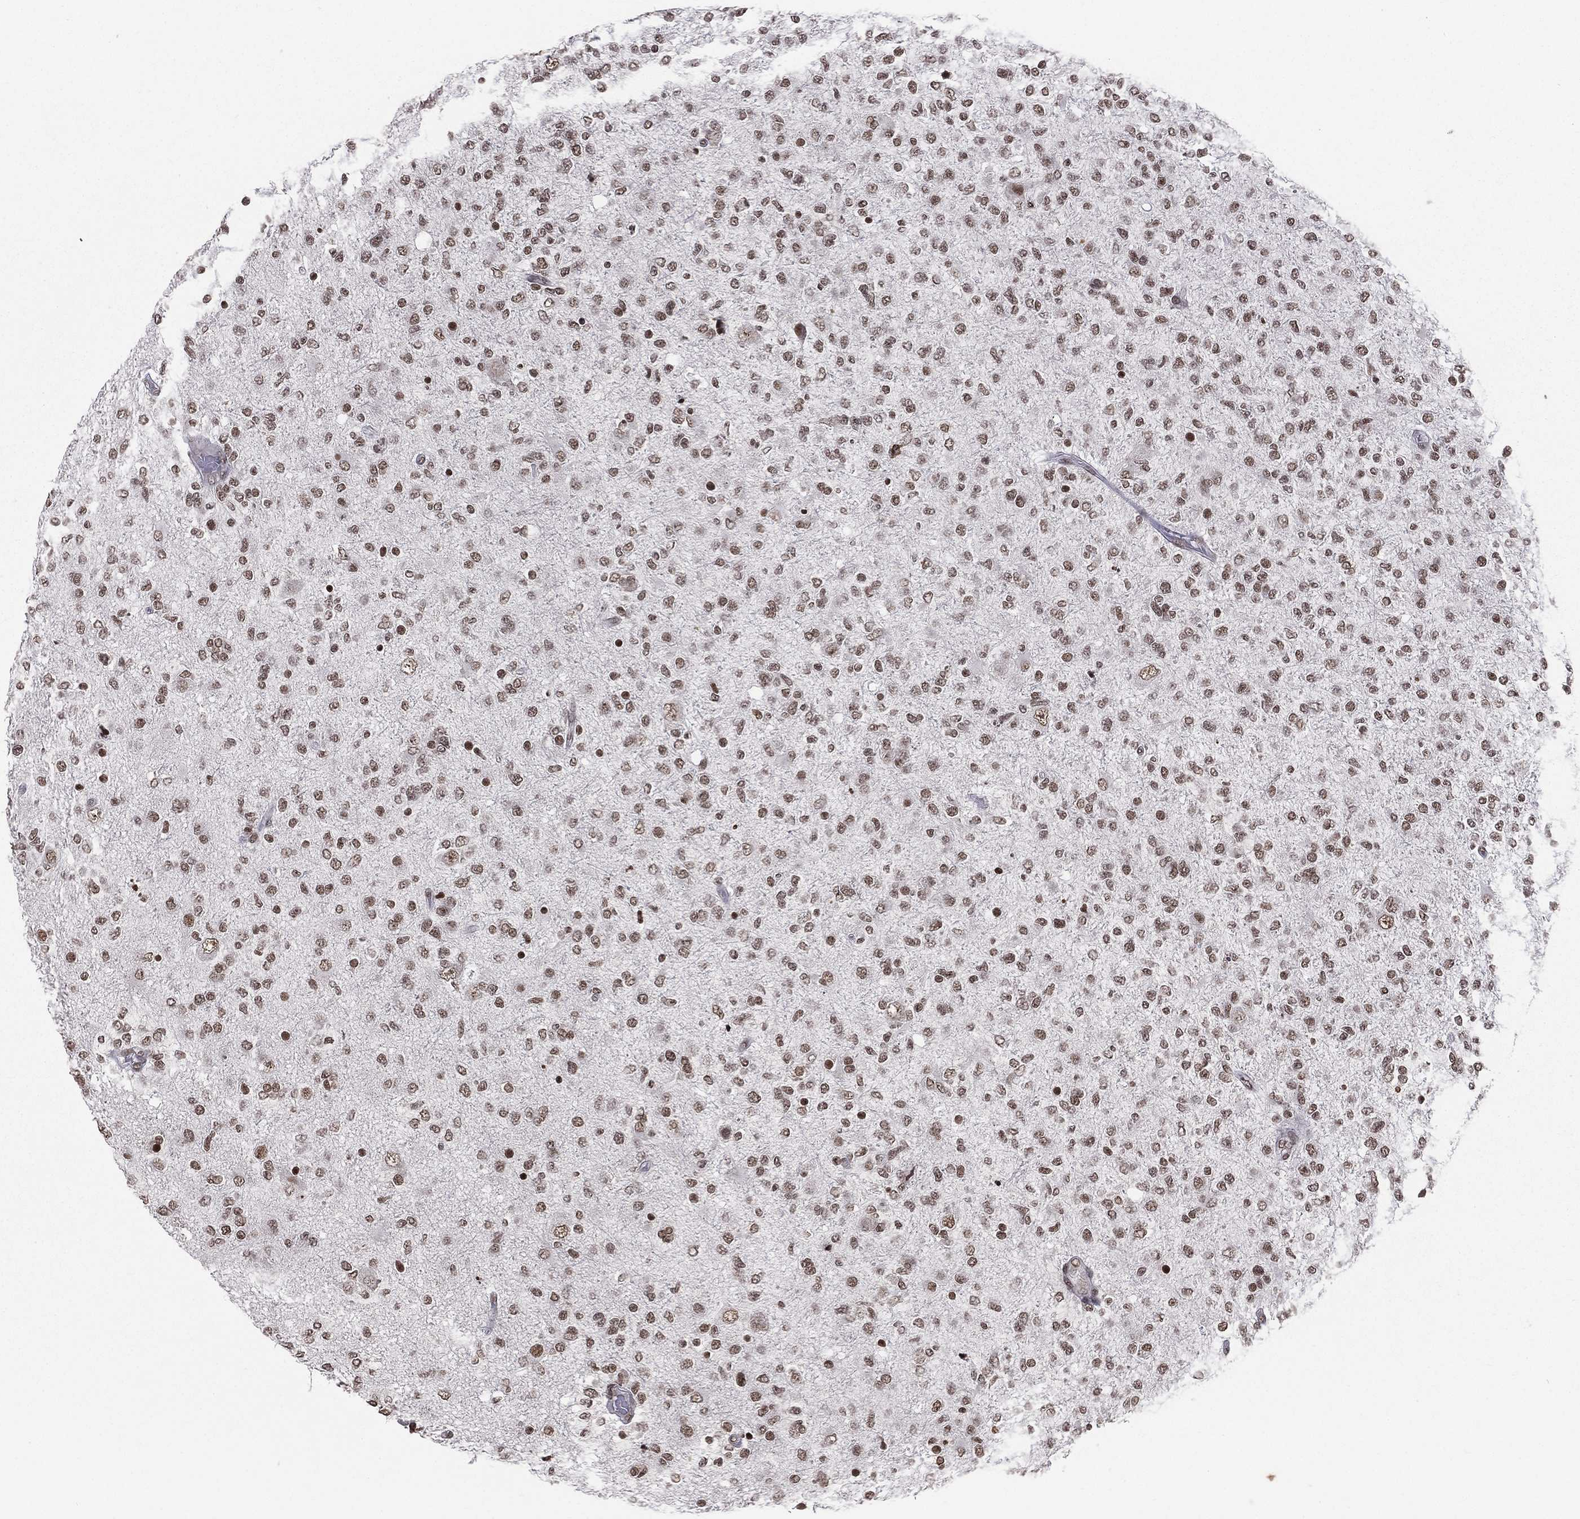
{"staining": {"intensity": "moderate", "quantity": ">75%", "location": "nuclear"}, "tissue": "glioma", "cell_type": "Tumor cells", "image_type": "cancer", "snomed": [{"axis": "morphology", "description": "Glioma, malignant, High grade"}, {"axis": "topography", "description": "Cerebral cortex"}], "caption": "The image demonstrates immunohistochemical staining of malignant glioma (high-grade). There is moderate nuclear expression is appreciated in about >75% of tumor cells.", "gene": "RFX7", "patient": {"sex": "male", "age": 70}}